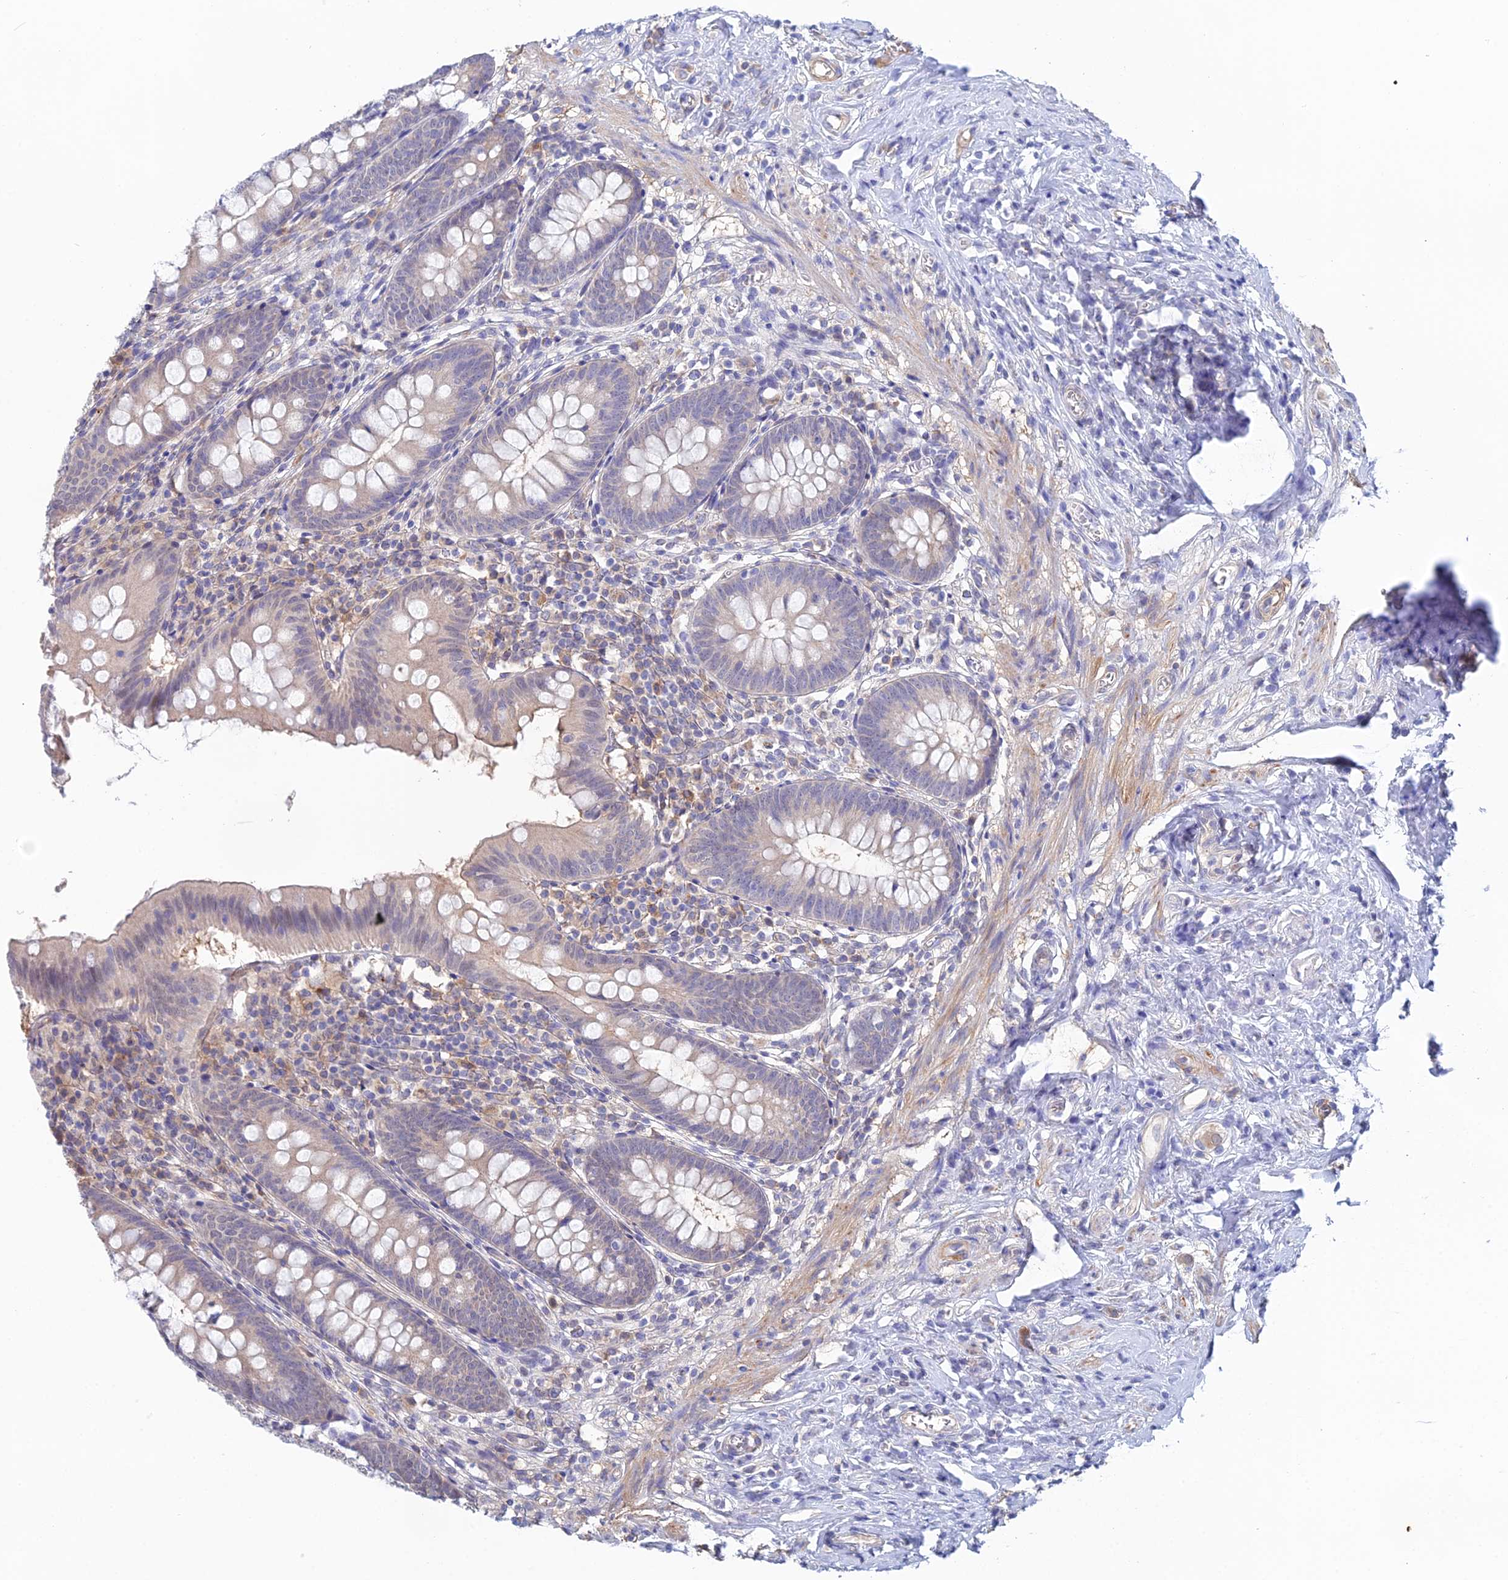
{"staining": {"intensity": "negative", "quantity": "none", "location": "none"}, "tissue": "appendix", "cell_type": "Glandular cells", "image_type": "normal", "snomed": [{"axis": "morphology", "description": "Normal tissue, NOS"}, {"axis": "topography", "description": "Appendix"}], "caption": "The IHC histopathology image has no significant staining in glandular cells of appendix.", "gene": "DNAH14", "patient": {"sex": "female", "age": 51}}